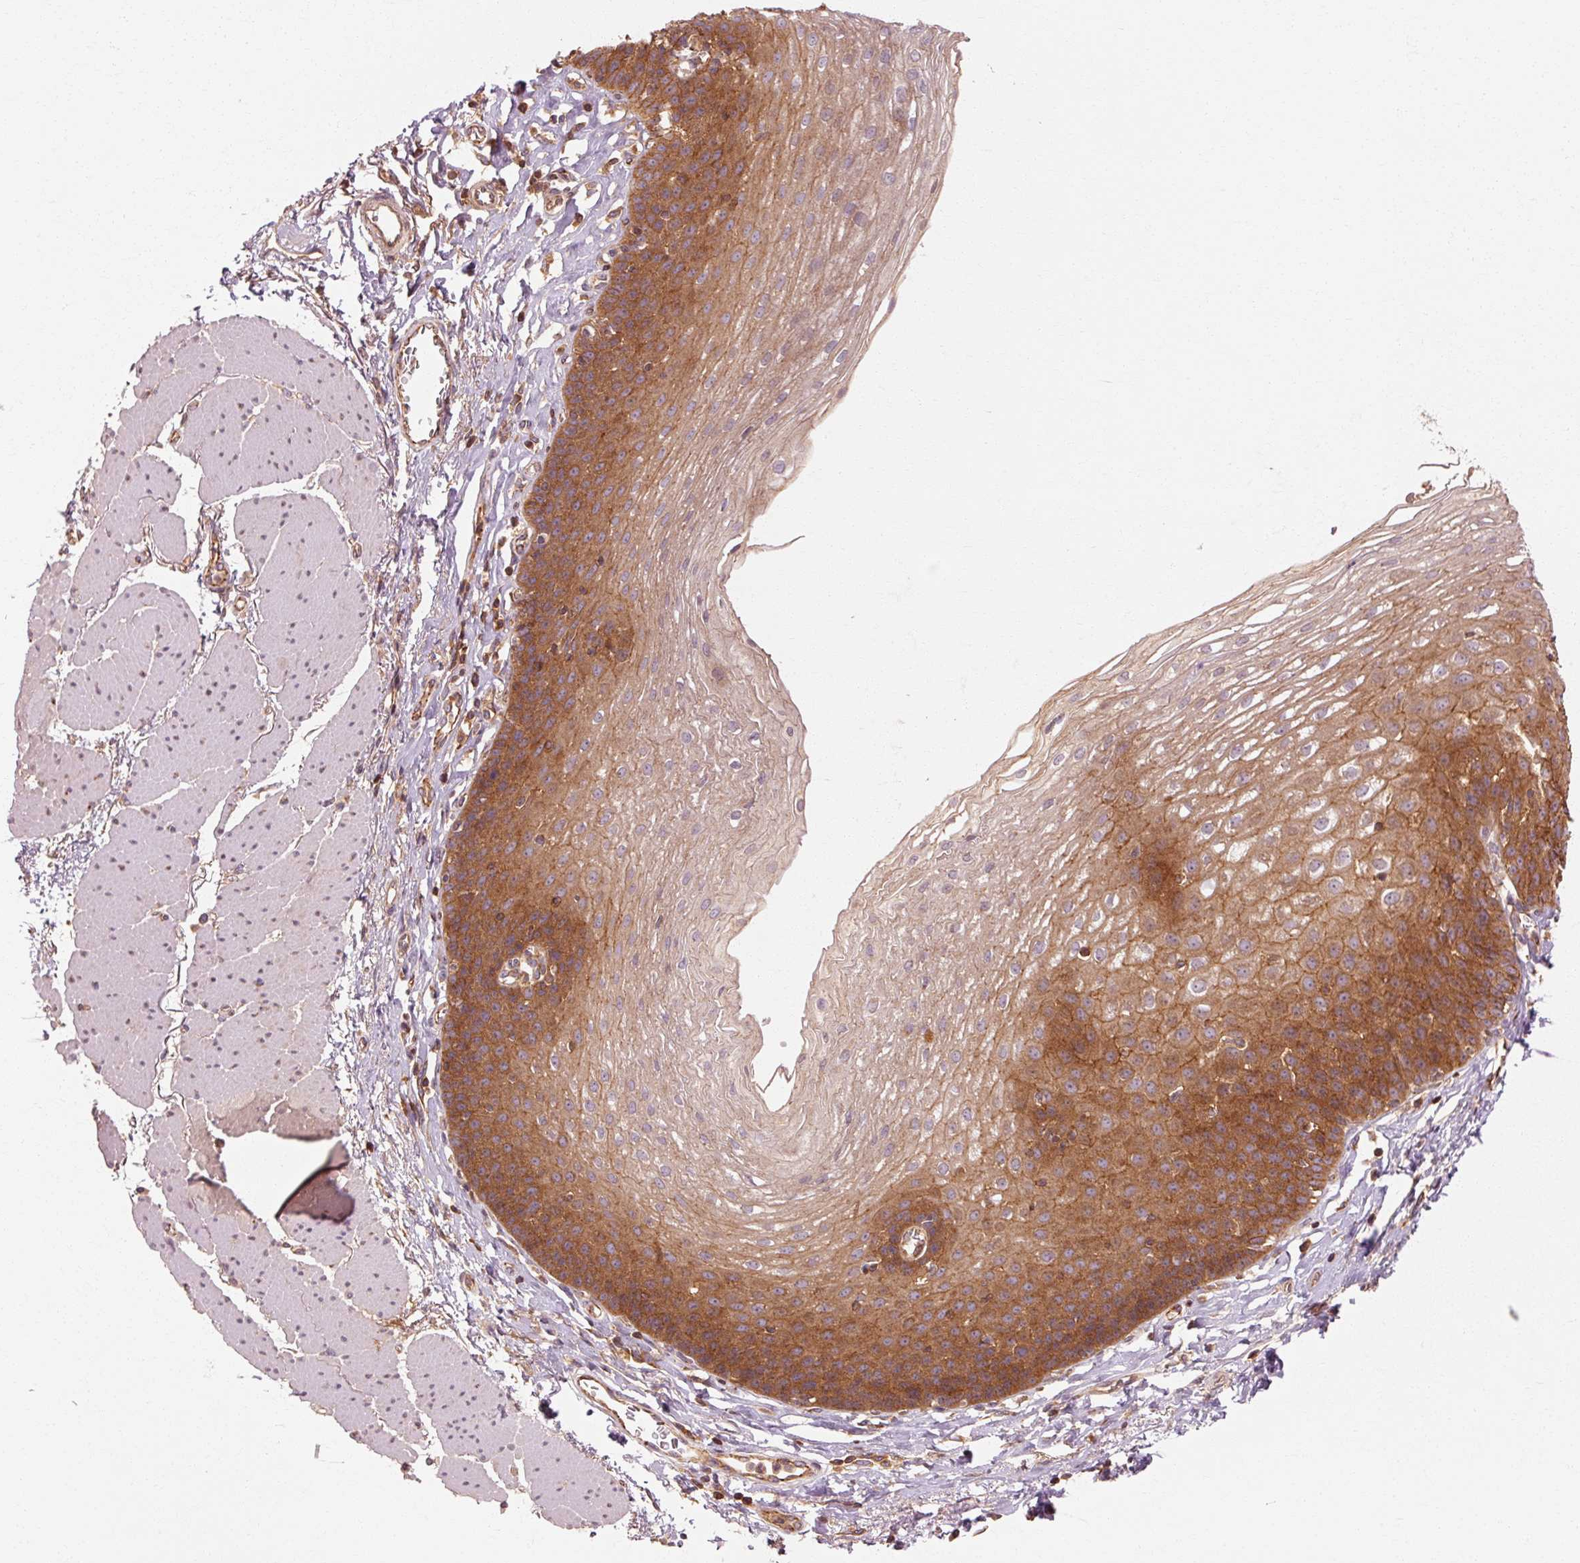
{"staining": {"intensity": "moderate", "quantity": ">75%", "location": "cytoplasmic/membranous"}, "tissue": "esophagus", "cell_type": "Squamous epithelial cells", "image_type": "normal", "snomed": [{"axis": "morphology", "description": "Normal tissue, NOS"}, {"axis": "topography", "description": "Esophagus"}], "caption": "Immunohistochemical staining of benign human esophagus shows >75% levels of moderate cytoplasmic/membranous protein positivity in approximately >75% of squamous epithelial cells.", "gene": "CTNNA1", "patient": {"sex": "female", "age": 81}}